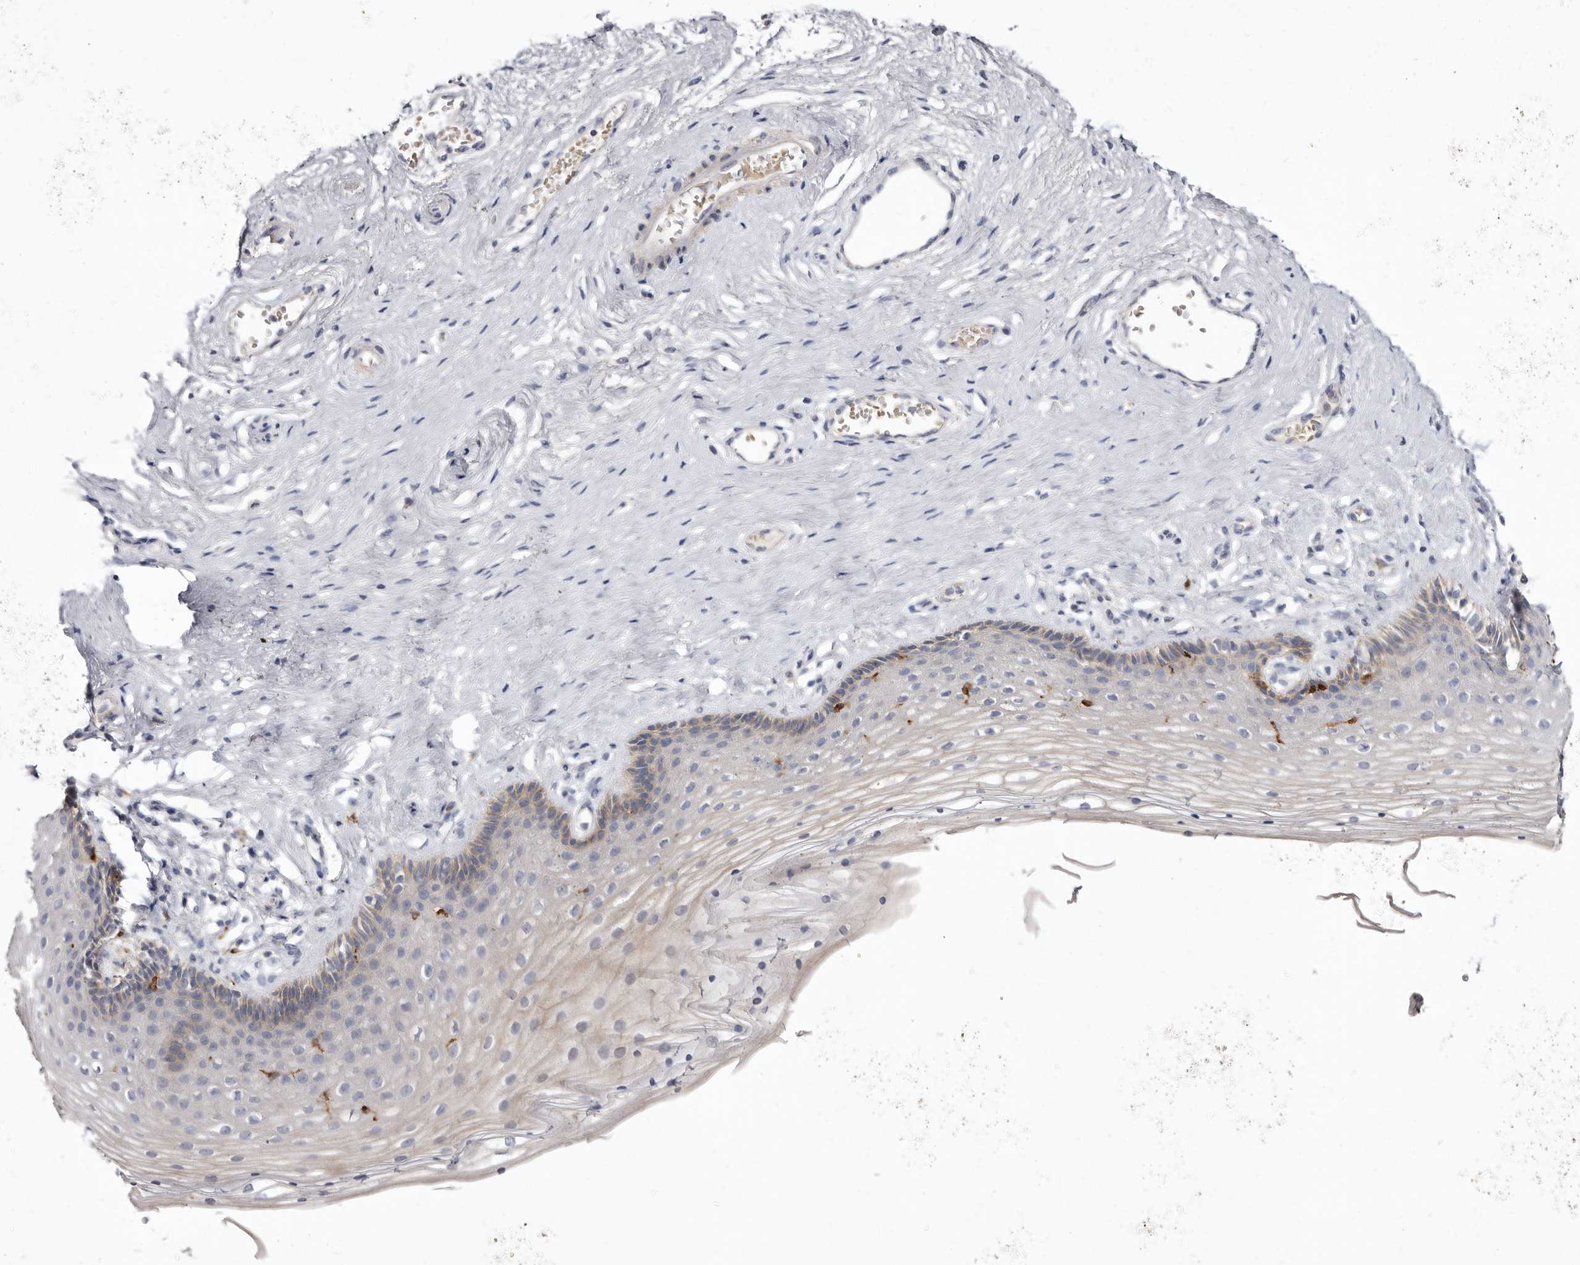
{"staining": {"intensity": "weak", "quantity": "25%-75%", "location": "cytoplasmic/membranous"}, "tissue": "vagina", "cell_type": "Squamous epithelial cells", "image_type": "normal", "snomed": [{"axis": "morphology", "description": "Normal tissue, NOS"}, {"axis": "topography", "description": "Vagina"}], "caption": "Vagina stained for a protein (brown) shows weak cytoplasmic/membranous positive expression in approximately 25%-75% of squamous epithelial cells.", "gene": "S1PR5", "patient": {"sex": "female", "age": 46}}